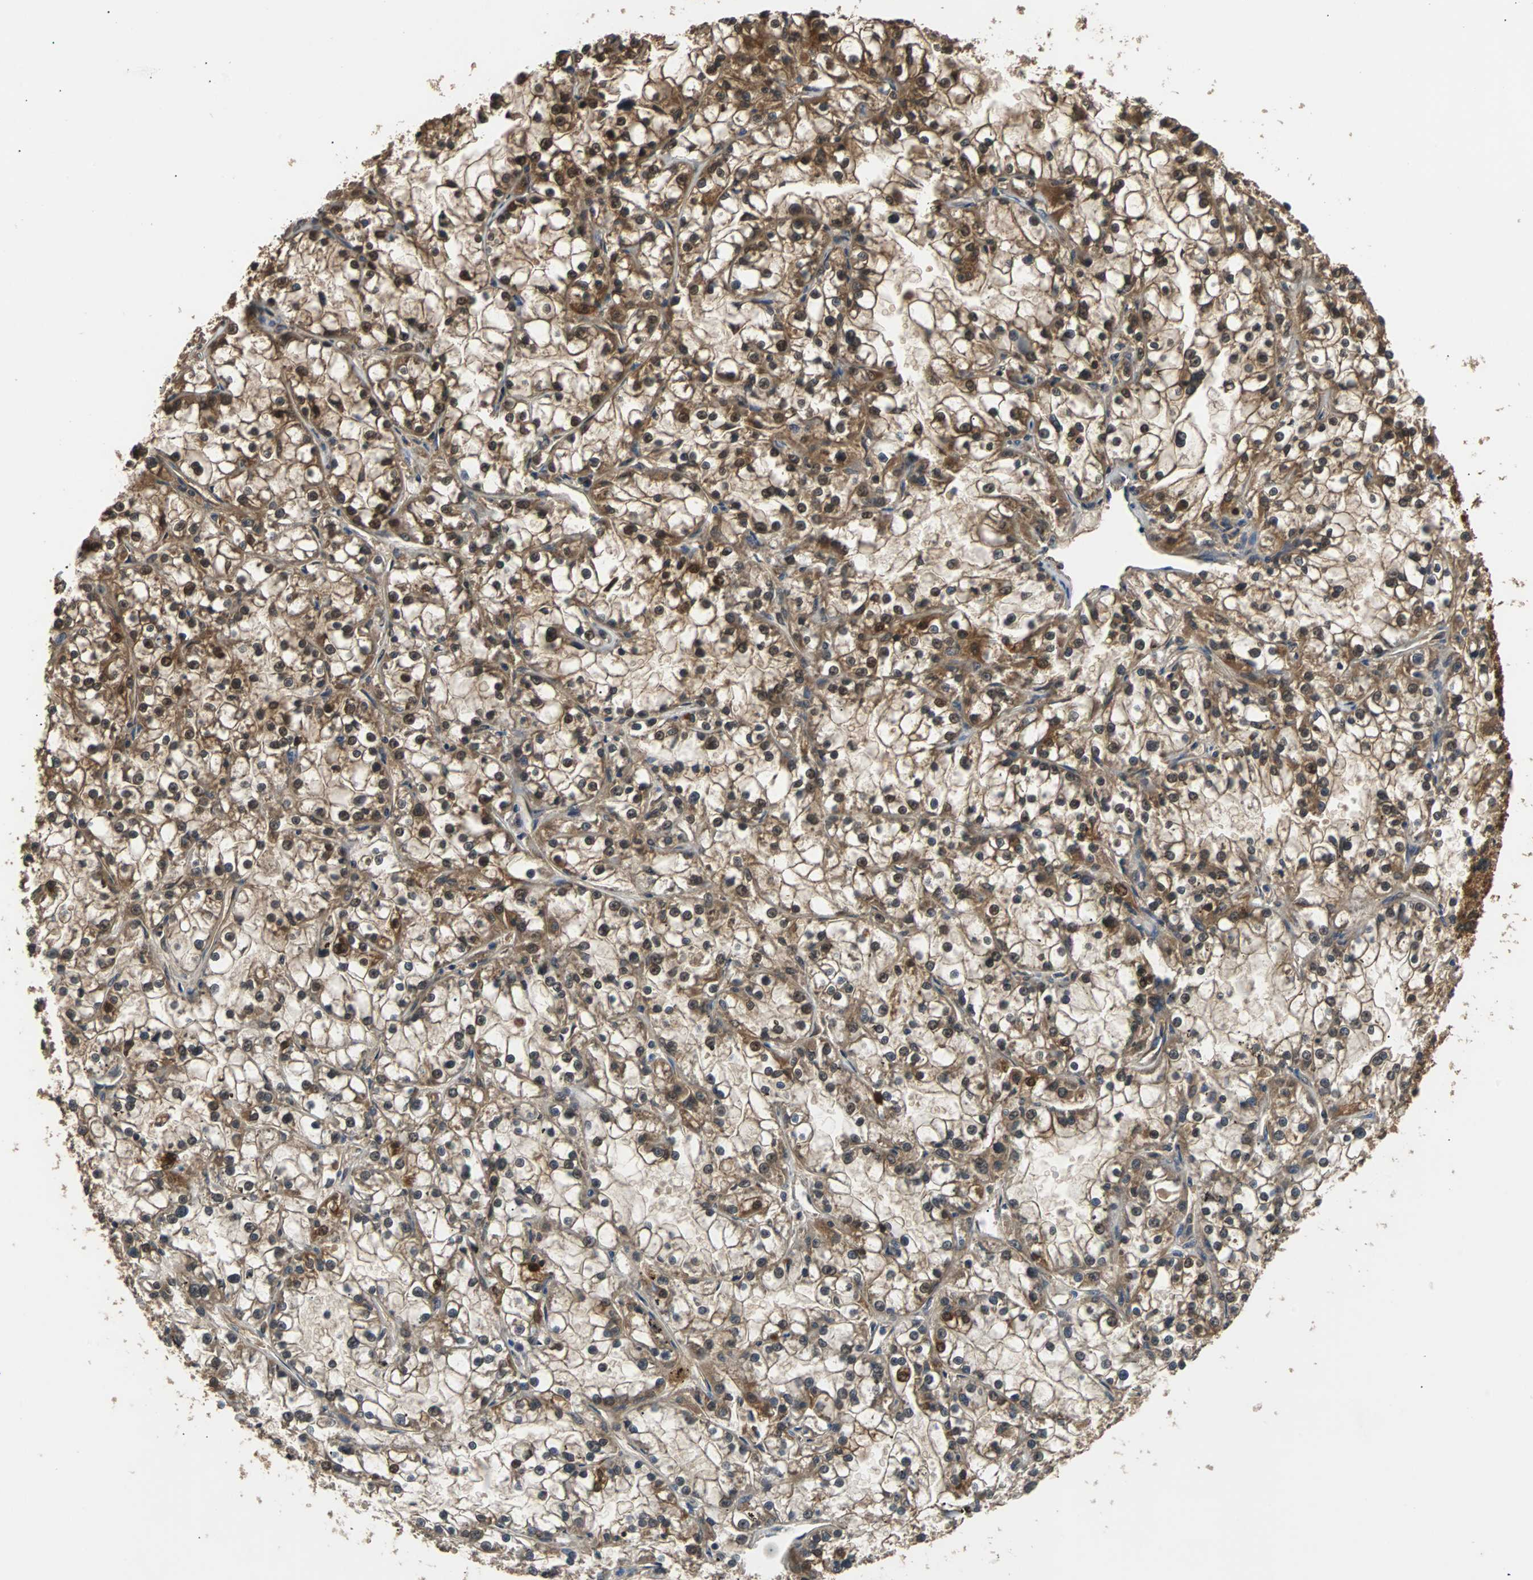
{"staining": {"intensity": "strong", "quantity": ">75%", "location": "cytoplasmic/membranous,nuclear"}, "tissue": "renal cancer", "cell_type": "Tumor cells", "image_type": "cancer", "snomed": [{"axis": "morphology", "description": "Adenocarcinoma, NOS"}, {"axis": "topography", "description": "Kidney"}], "caption": "High-power microscopy captured an immunohistochemistry photomicrograph of renal cancer (adenocarcinoma), revealing strong cytoplasmic/membranous and nuclear staining in approximately >75% of tumor cells. (DAB IHC, brown staining for protein, blue staining for nuclei).", "gene": "PRDX6", "patient": {"sex": "female", "age": 52}}